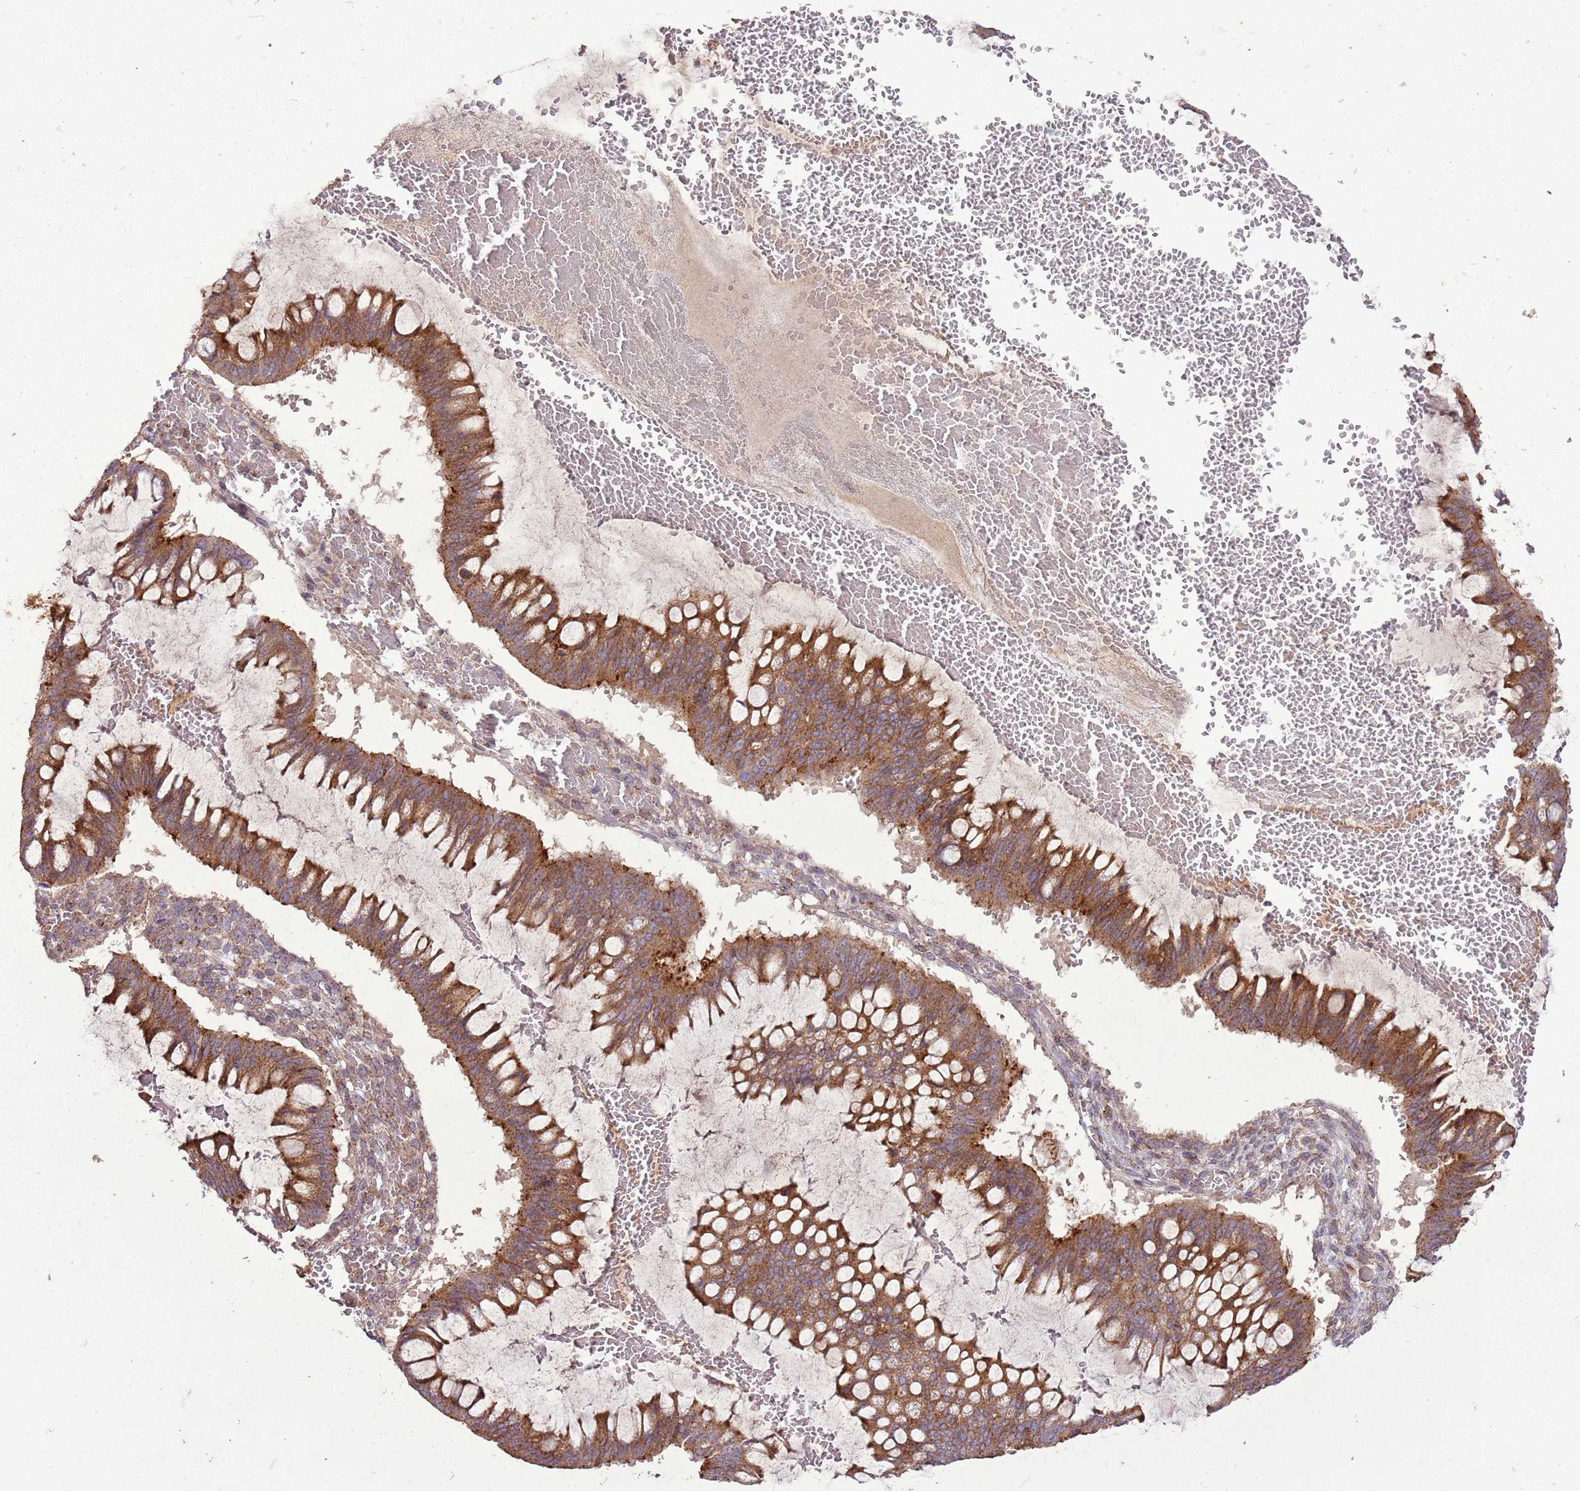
{"staining": {"intensity": "moderate", "quantity": ">75%", "location": "cytoplasmic/membranous"}, "tissue": "ovarian cancer", "cell_type": "Tumor cells", "image_type": "cancer", "snomed": [{"axis": "morphology", "description": "Cystadenocarcinoma, mucinous, NOS"}, {"axis": "topography", "description": "Ovary"}], "caption": "Moderate cytoplasmic/membranous staining is seen in approximately >75% of tumor cells in ovarian mucinous cystadenocarcinoma.", "gene": "ANKRD24", "patient": {"sex": "female", "age": 73}}